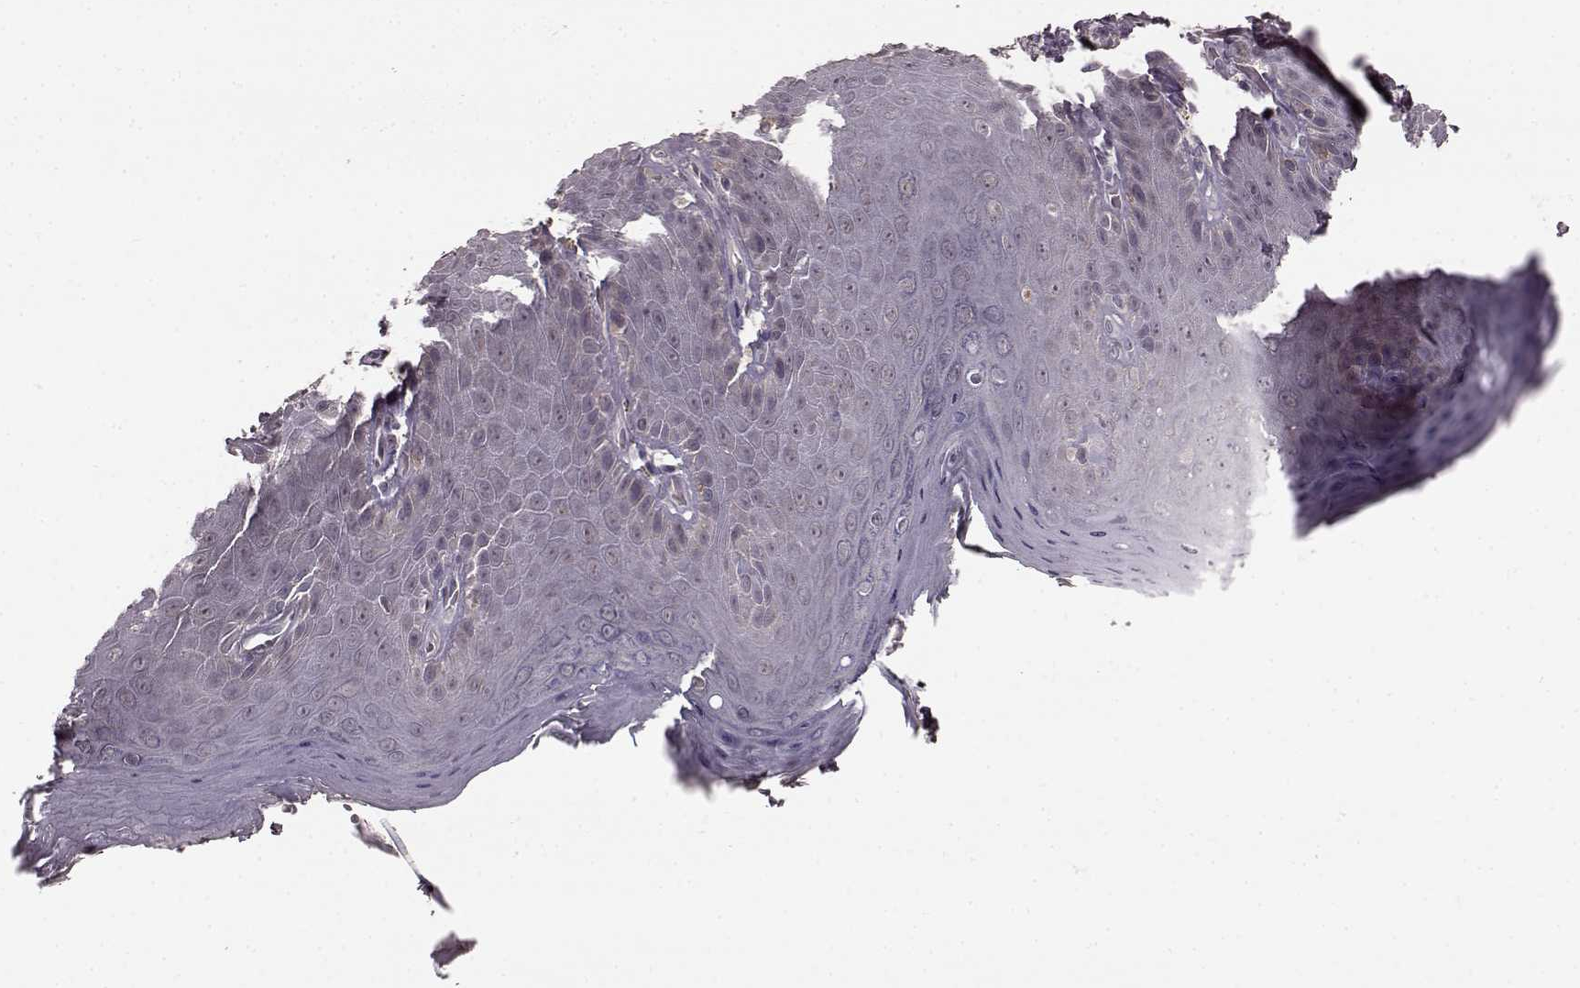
{"staining": {"intensity": "negative", "quantity": "none", "location": "none"}, "tissue": "skin", "cell_type": "Epidermal cells", "image_type": "normal", "snomed": [{"axis": "morphology", "description": "Normal tissue, NOS"}, {"axis": "topography", "description": "Anal"}], "caption": "The photomicrograph demonstrates no staining of epidermal cells in normal skin. (DAB (3,3'-diaminobenzidine) immunohistochemistry visualized using brightfield microscopy, high magnification).", "gene": "NRL", "patient": {"sex": "male", "age": 53}}